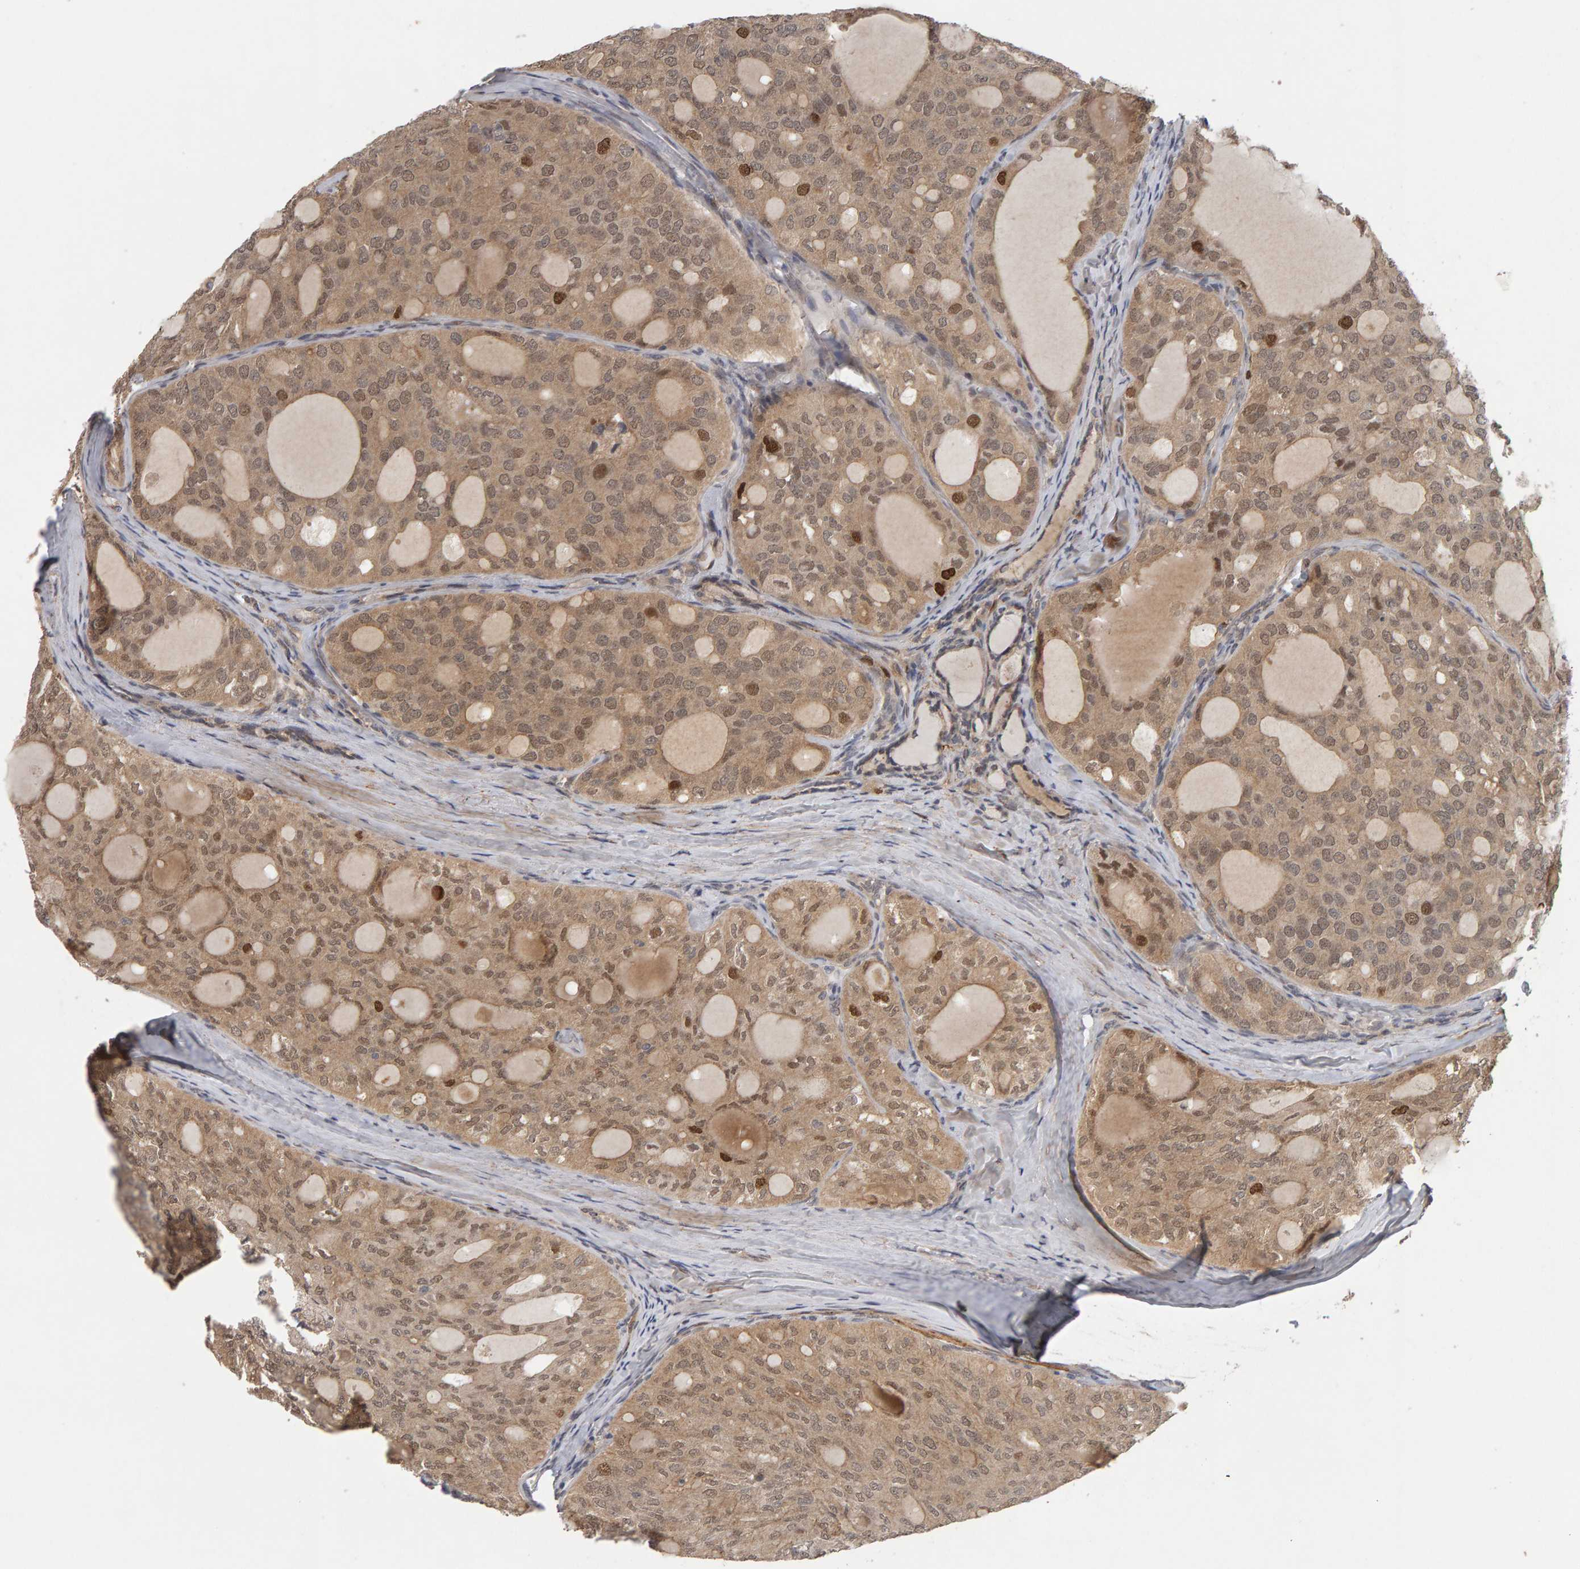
{"staining": {"intensity": "moderate", "quantity": "<25%", "location": "cytoplasmic/membranous,nuclear"}, "tissue": "thyroid cancer", "cell_type": "Tumor cells", "image_type": "cancer", "snomed": [{"axis": "morphology", "description": "Follicular adenoma carcinoma, NOS"}, {"axis": "topography", "description": "Thyroid gland"}], "caption": "Protein staining of follicular adenoma carcinoma (thyroid) tissue shows moderate cytoplasmic/membranous and nuclear expression in about <25% of tumor cells.", "gene": "CDCA5", "patient": {"sex": "male", "age": 75}}